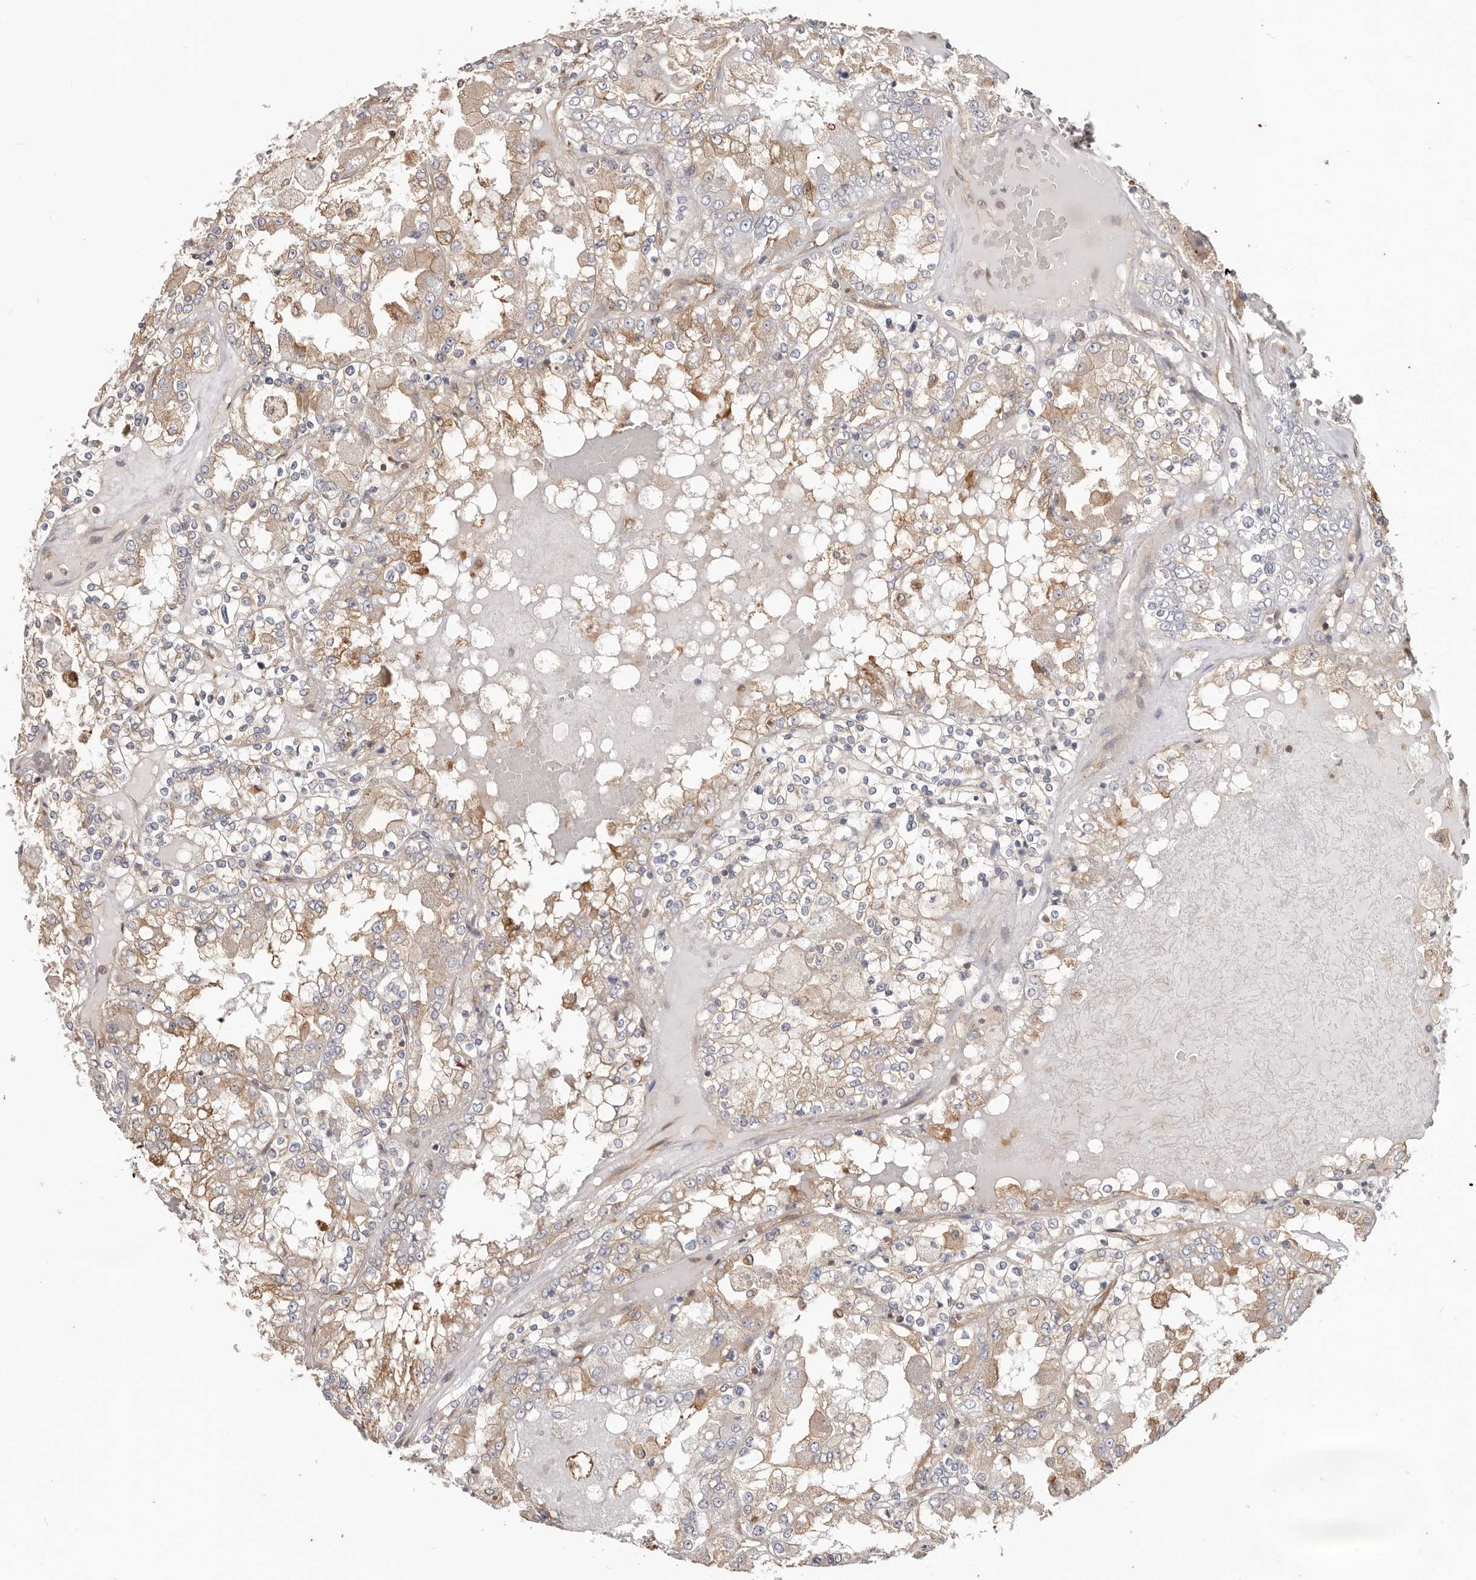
{"staining": {"intensity": "moderate", "quantity": ">75%", "location": "cytoplasmic/membranous"}, "tissue": "renal cancer", "cell_type": "Tumor cells", "image_type": "cancer", "snomed": [{"axis": "morphology", "description": "Adenocarcinoma, NOS"}, {"axis": "topography", "description": "Kidney"}], "caption": "A photomicrograph of human adenocarcinoma (renal) stained for a protein reveals moderate cytoplasmic/membranous brown staining in tumor cells.", "gene": "EPRS1", "patient": {"sex": "female", "age": 56}}